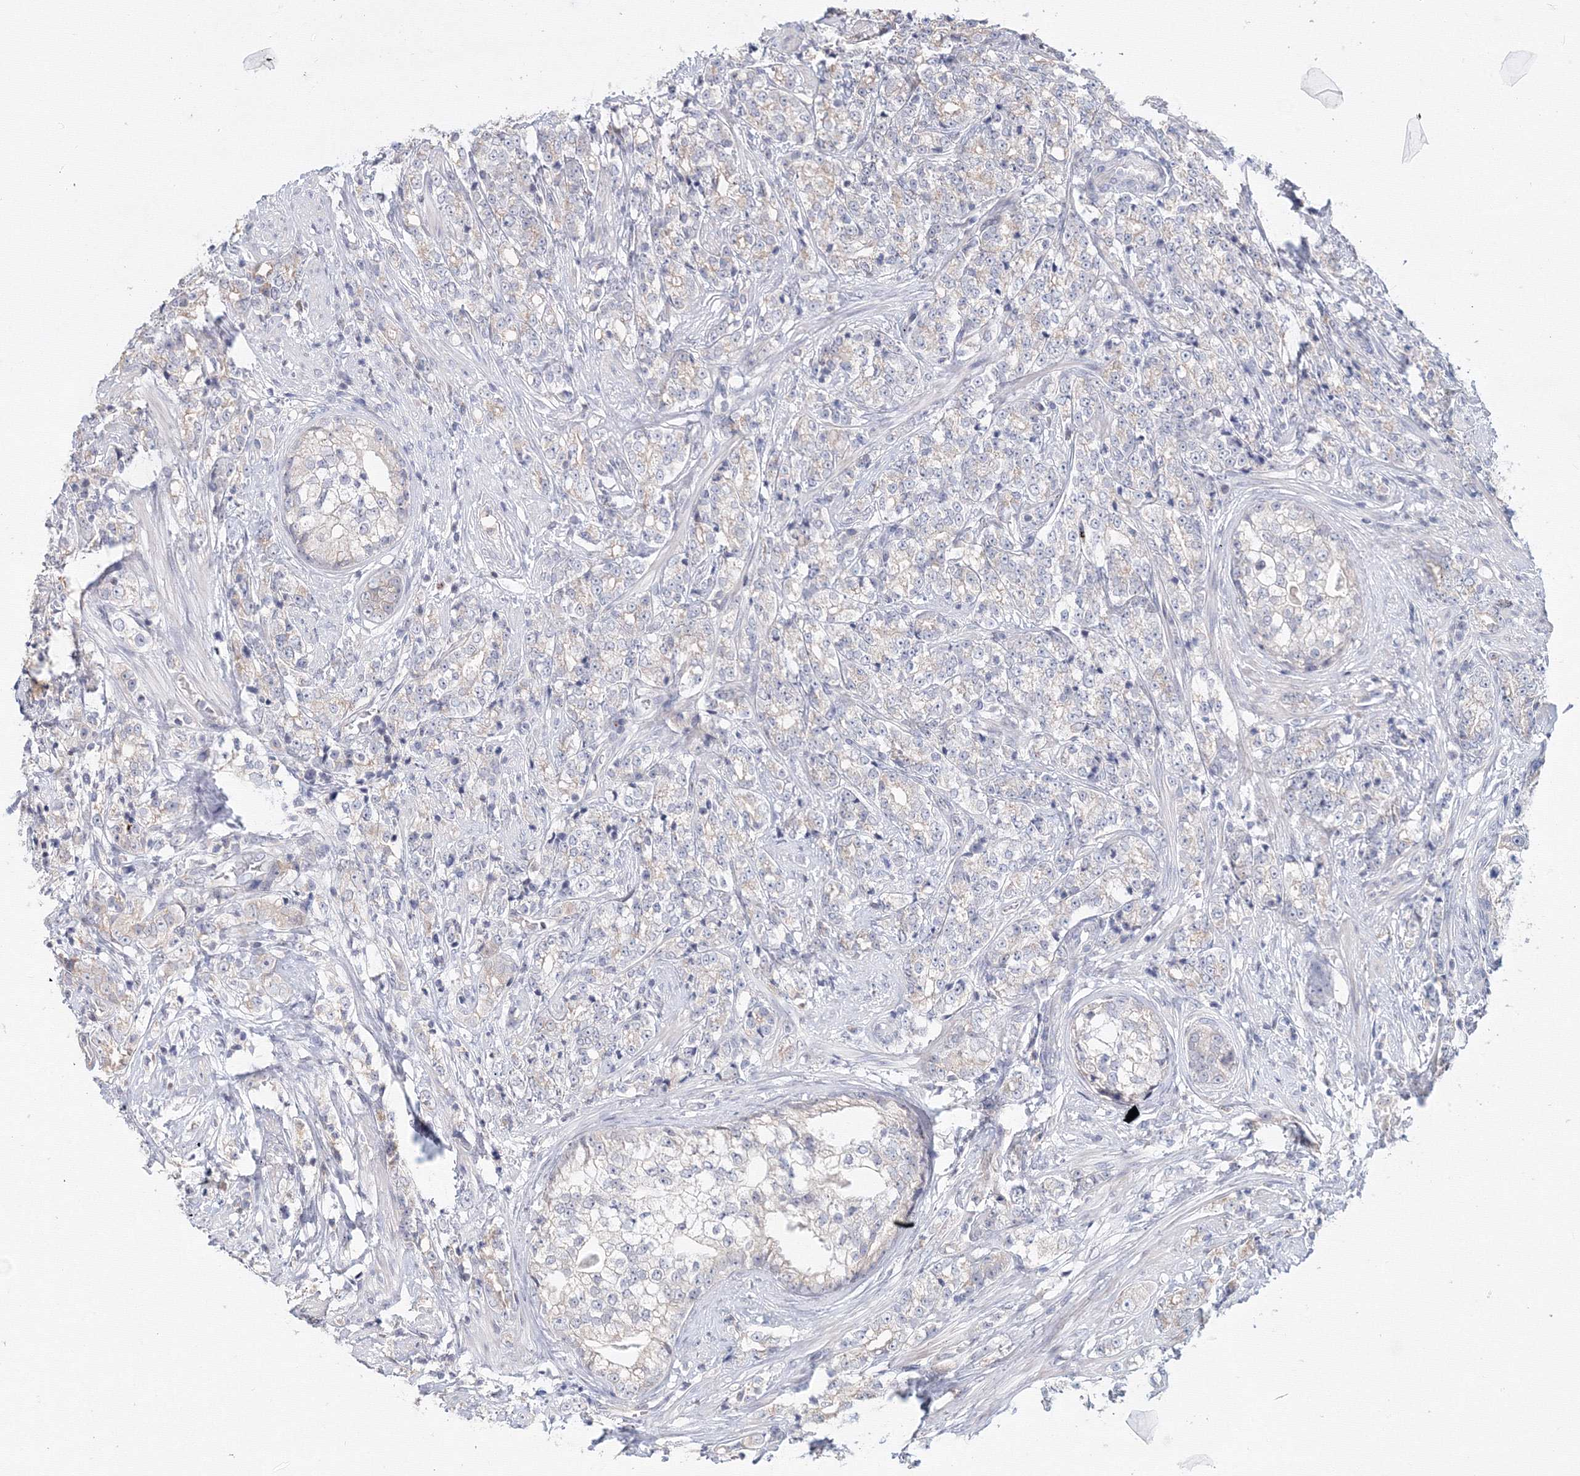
{"staining": {"intensity": "negative", "quantity": "none", "location": "none"}, "tissue": "prostate cancer", "cell_type": "Tumor cells", "image_type": "cancer", "snomed": [{"axis": "morphology", "description": "Adenocarcinoma, High grade"}, {"axis": "topography", "description": "Prostate"}], "caption": "Immunohistochemistry of human prostate cancer demonstrates no expression in tumor cells.", "gene": "SLC7A7", "patient": {"sex": "male", "age": 69}}